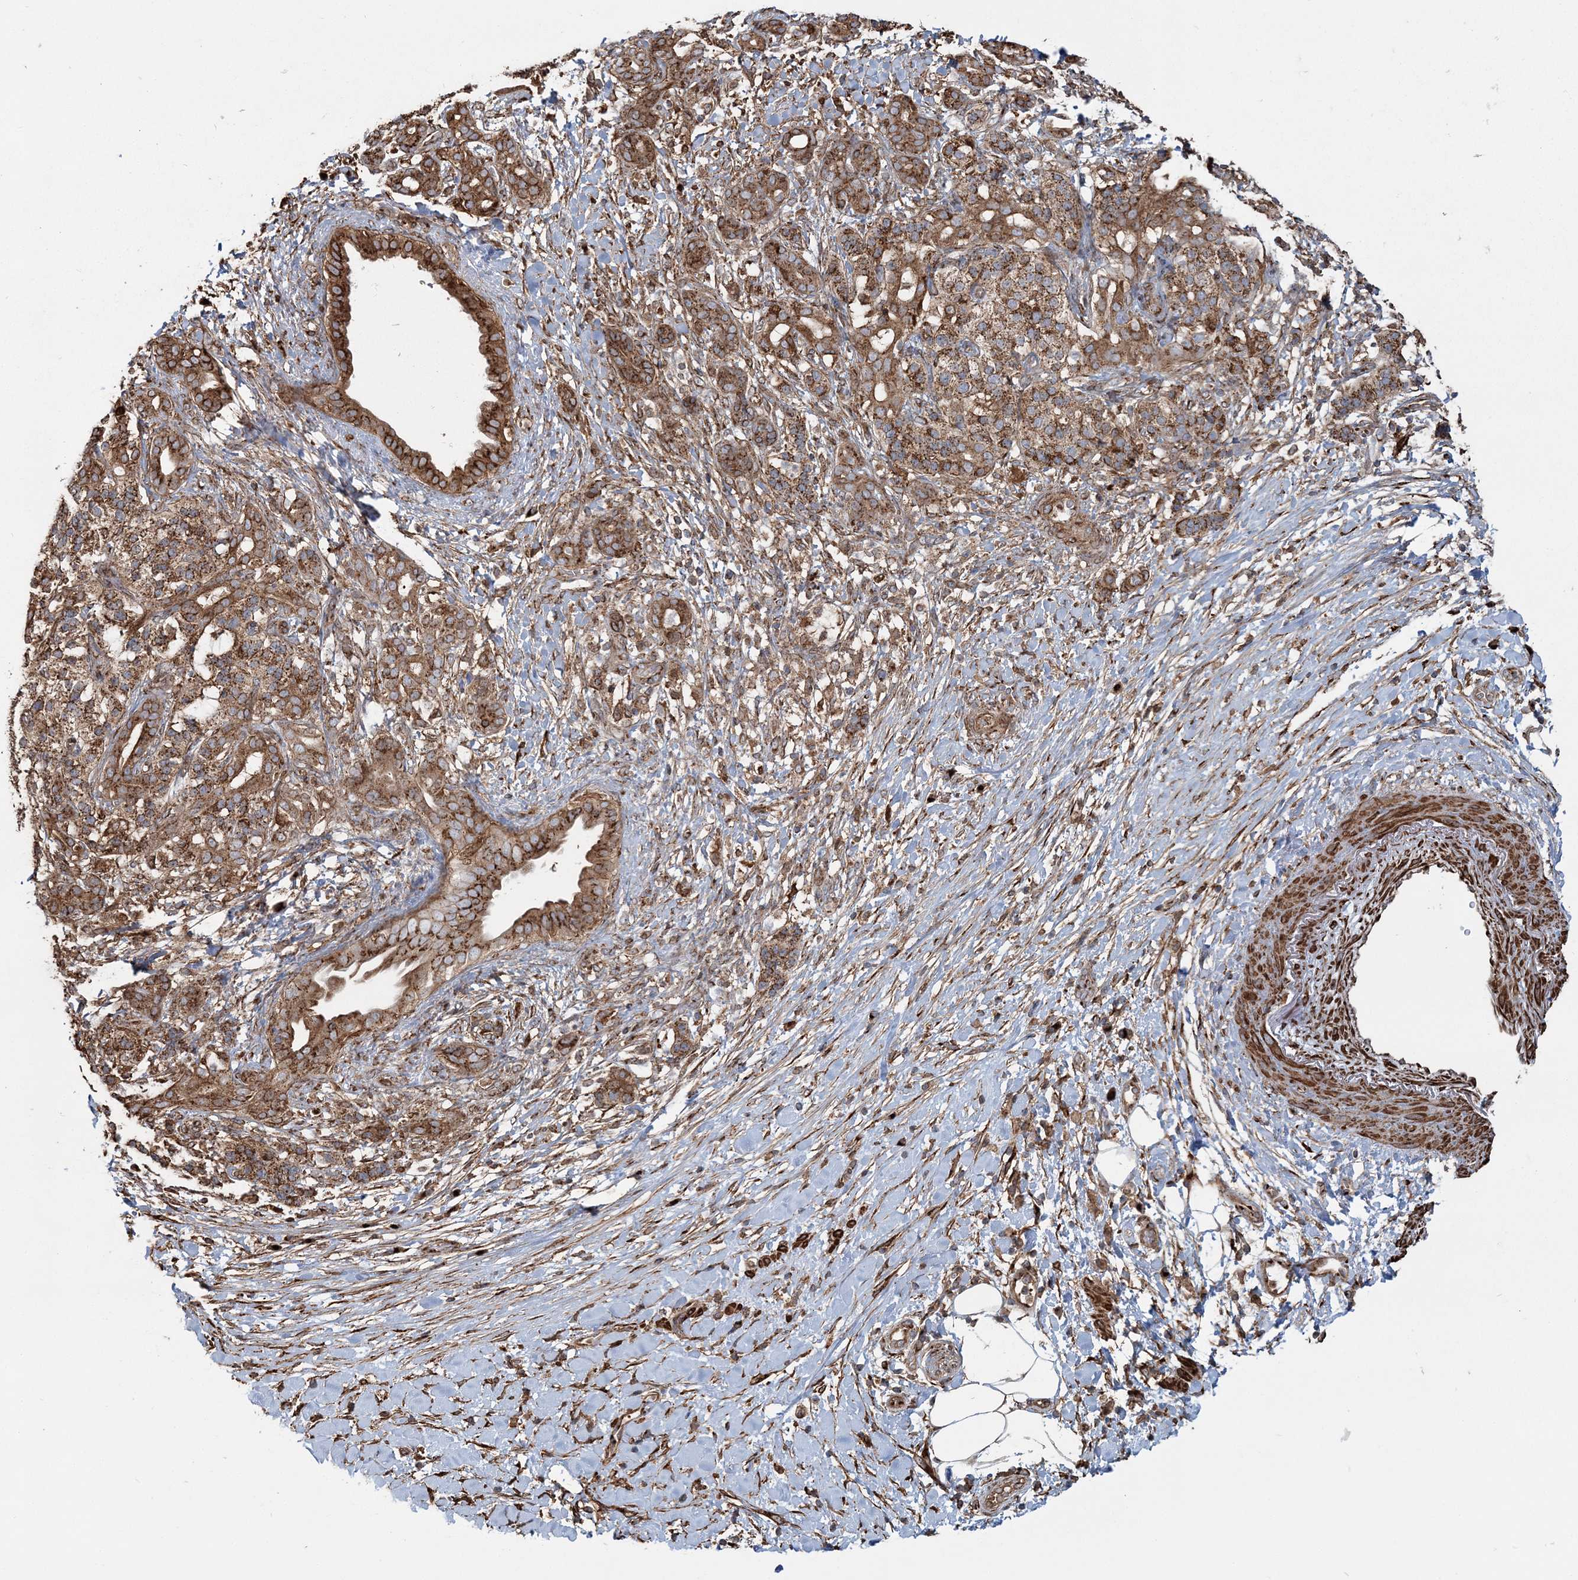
{"staining": {"intensity": "moderate", "quantity": ">75%", "location": "cytoplasmic/membranous"}, "tissue": "pancreatic cancer", "cell_type": "Tumor cells", "image_type": "cancer", "snomed": [{"axis": "morphology", "description": "Adenocarcinoma, NOS"}, {"axis": "topography", "description": "Pancreas"}], "caption": "Protein expression analysis of pancreatic adenocarcinoma reveals moderate cytoplasmic/membranous expression in approximately >75% of tumor cells.", "gene": "TRAF3IP2", "patient": {"sex": "male", "age": 58}}